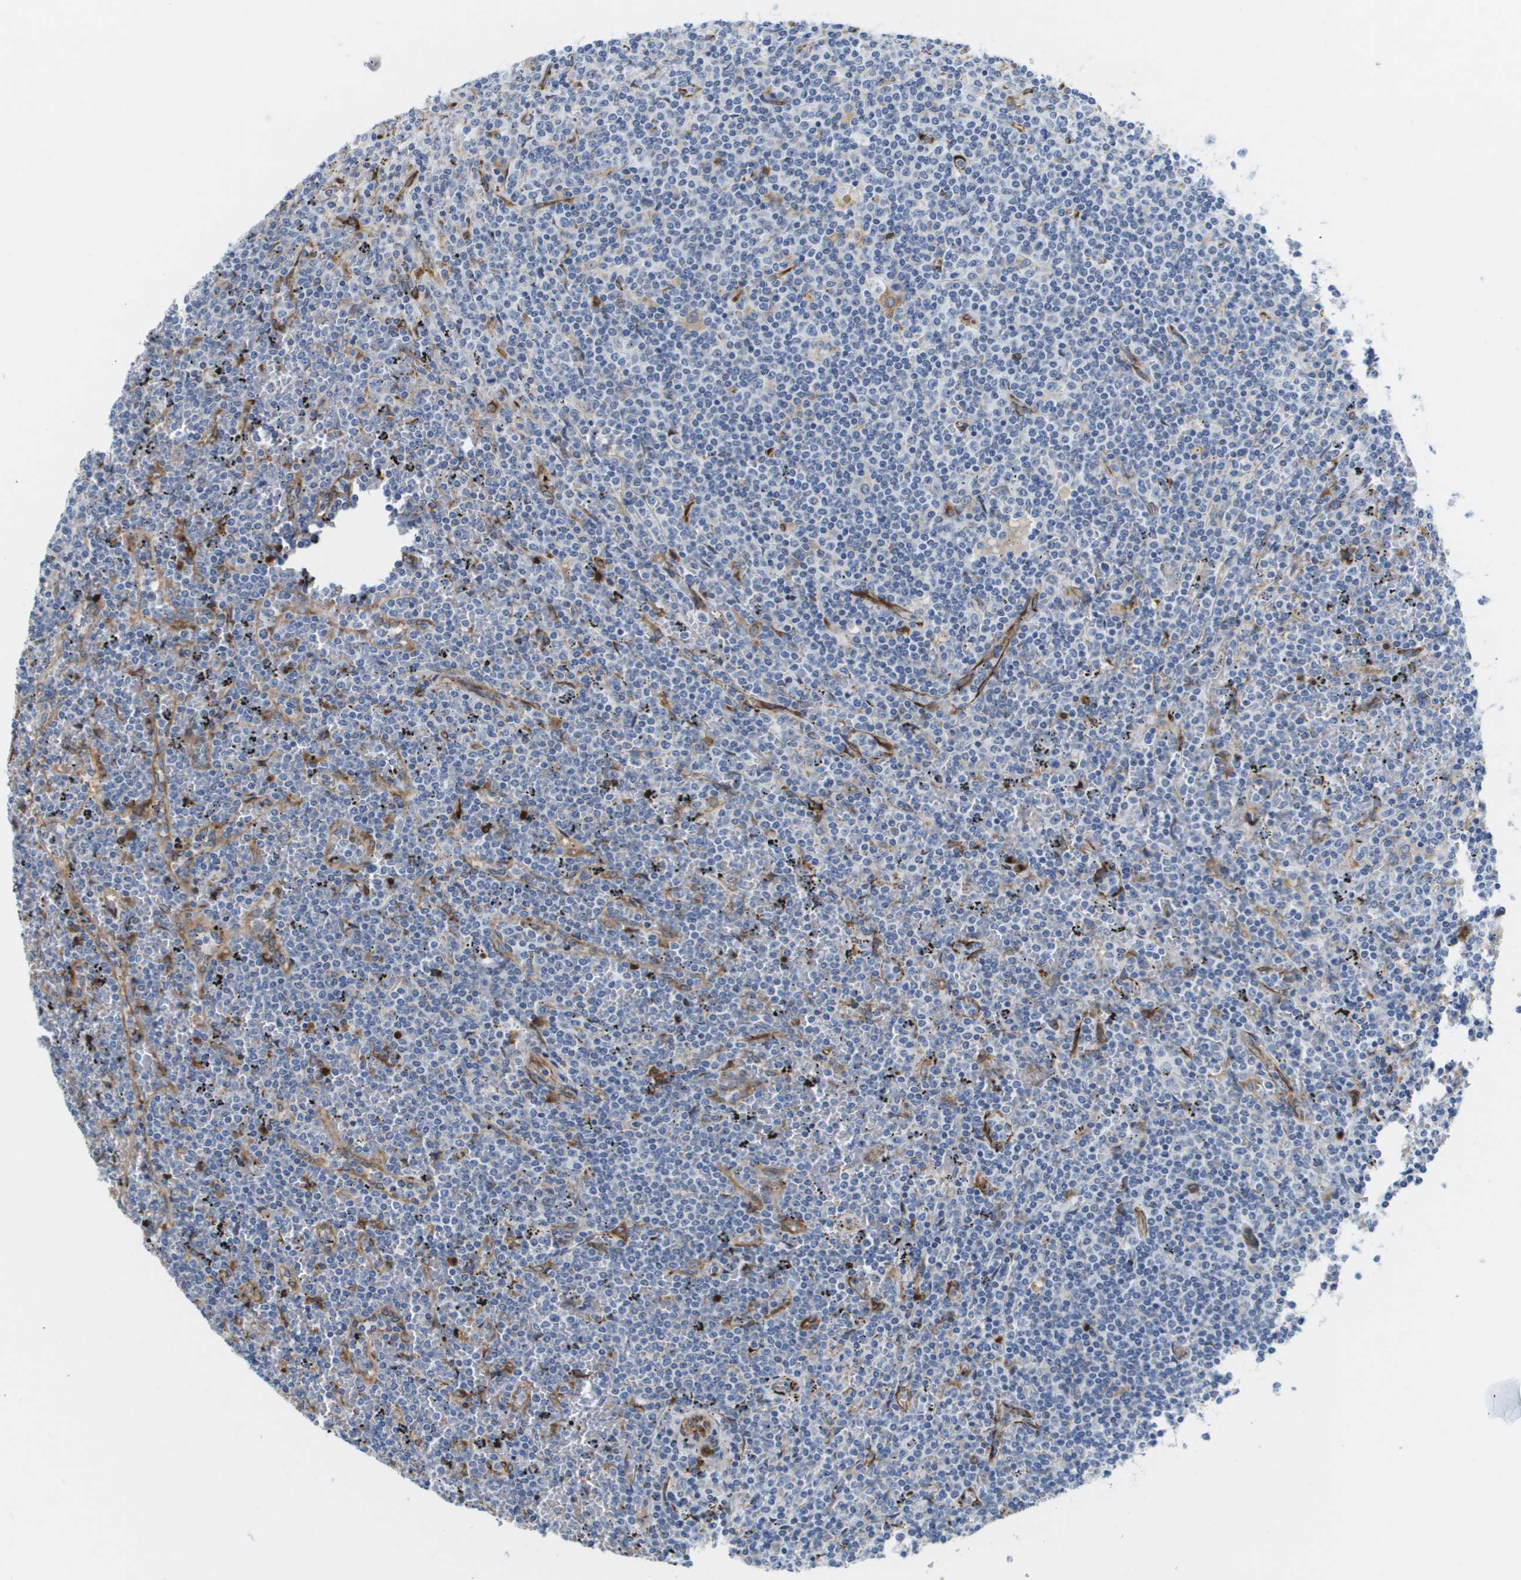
{"staining": {"intensity": "negative", "quantity": "none", "location": "none"}, "tissue": "lymphoma", "cell_type": "Tumor cells", "image_type": "cancer", "snomed": [{"axis": "morphology", "description": "Malignant lymphoma, non-Hodgkin's type, Low grade"}, {"axis": "topography", "description": "Spleen"}], "caption": "This is an immunohistochemistry photomicrograph of lymphoma. There is no expression in tumor cells.", "gene": "ST3GAL2", "patient": {"sex": "female", "age": 19}}